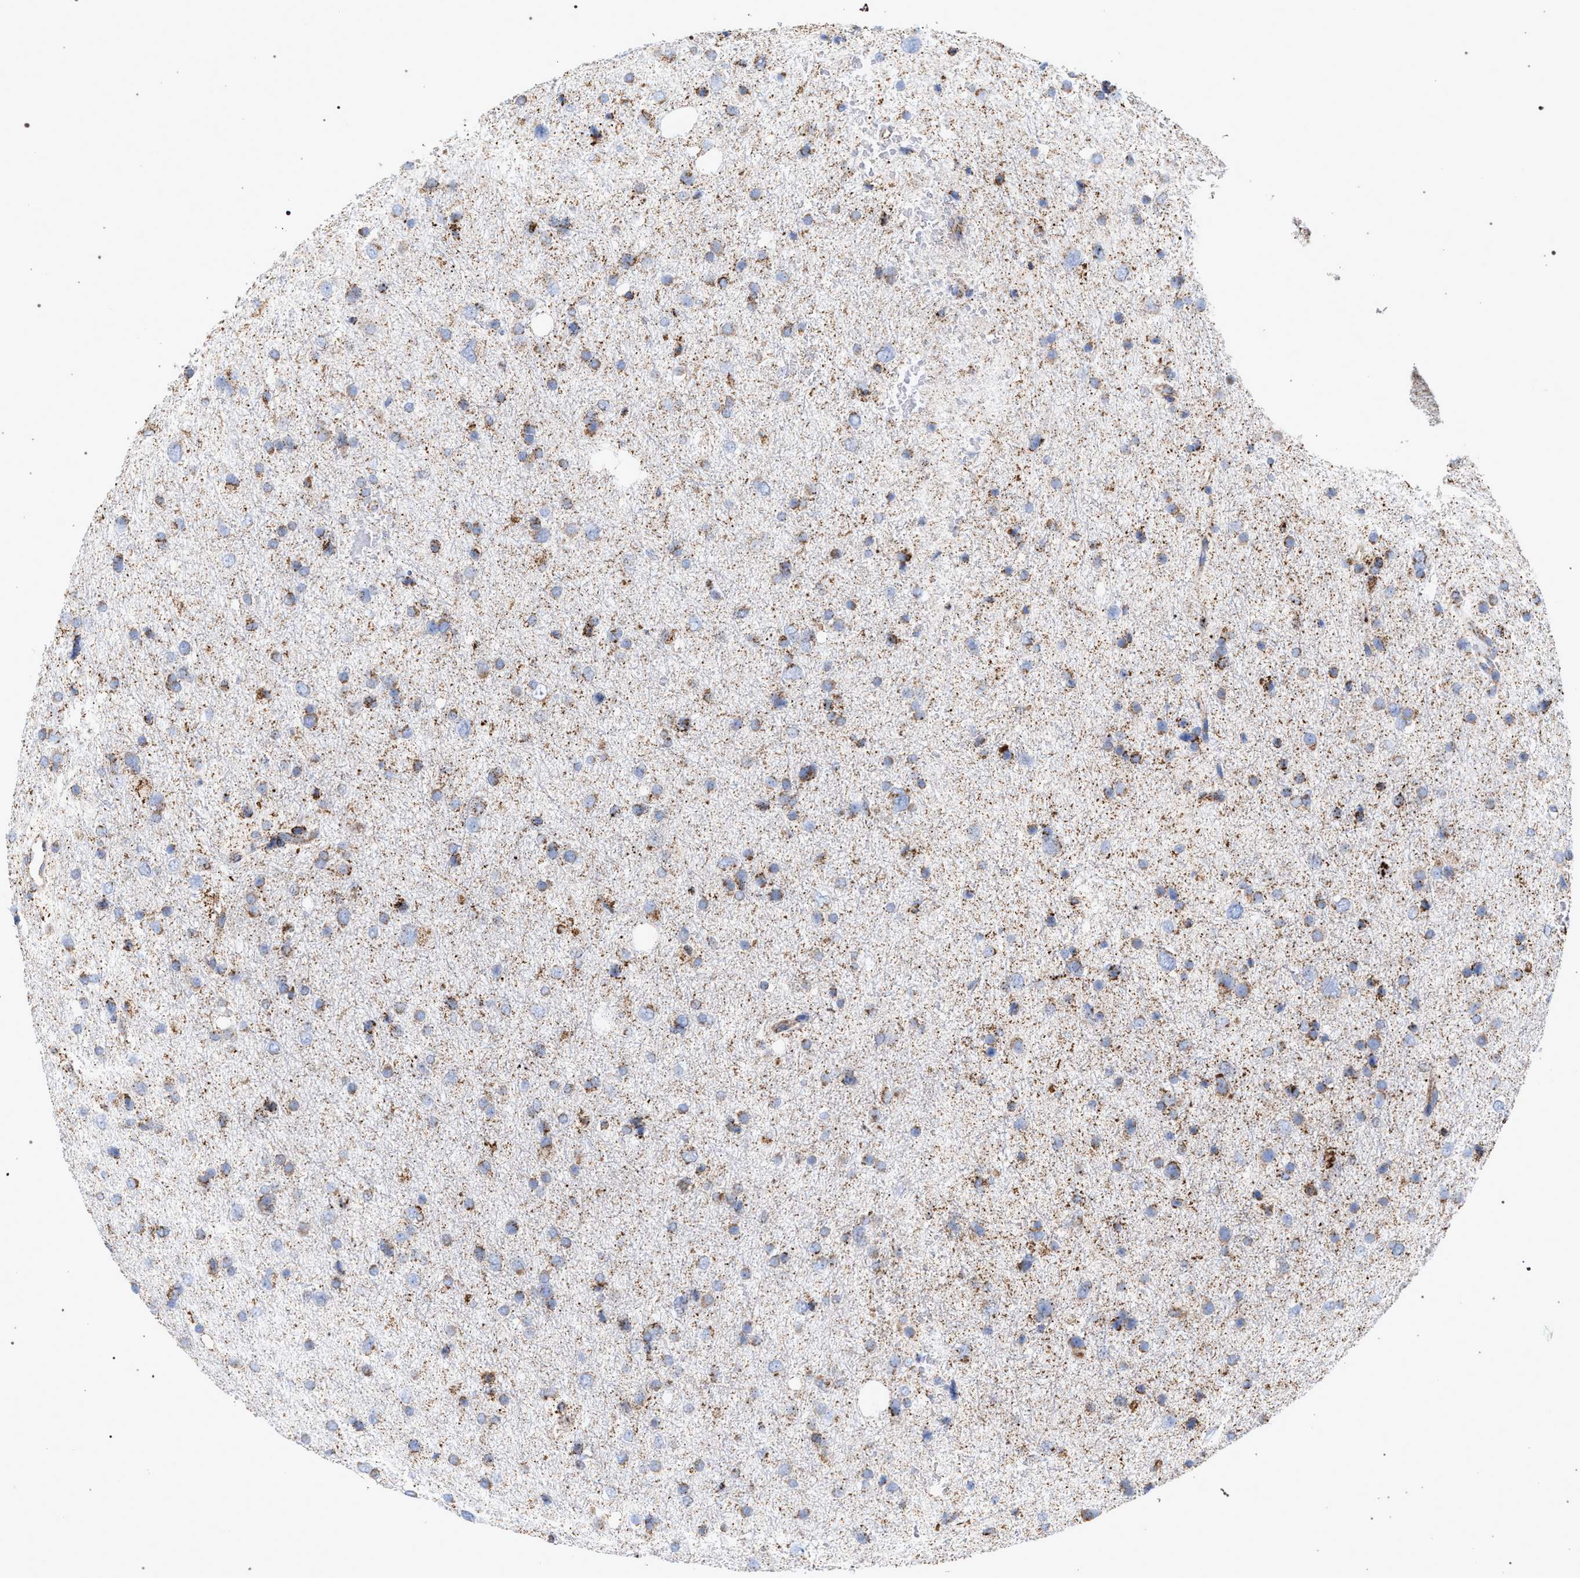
{"staining": {"intensity": "moderate", "quantity": ">75%", "location": "cytoplasmic/membranous"}, "tissue": "glioma", "cell_type": "Tumor cells", "image_type": "cancer", "snomed": [{"axis": "morphology", "description": "Glioma, malignant, Low grade"}, {"axis": "topography", "description": "Brain"}], "caption": "A high-resolution image shows immunohistochemistry (IHC) staining of low-grade glioma (malignant), which exhibits moderate cytoplasmic/membranous positivity in approximately >75% of tumor cells. (Brightfield microscopy of DAB IHC at high magnification).", "gene": "ECI2", "patient": {"sex": "female", "age": 37}}